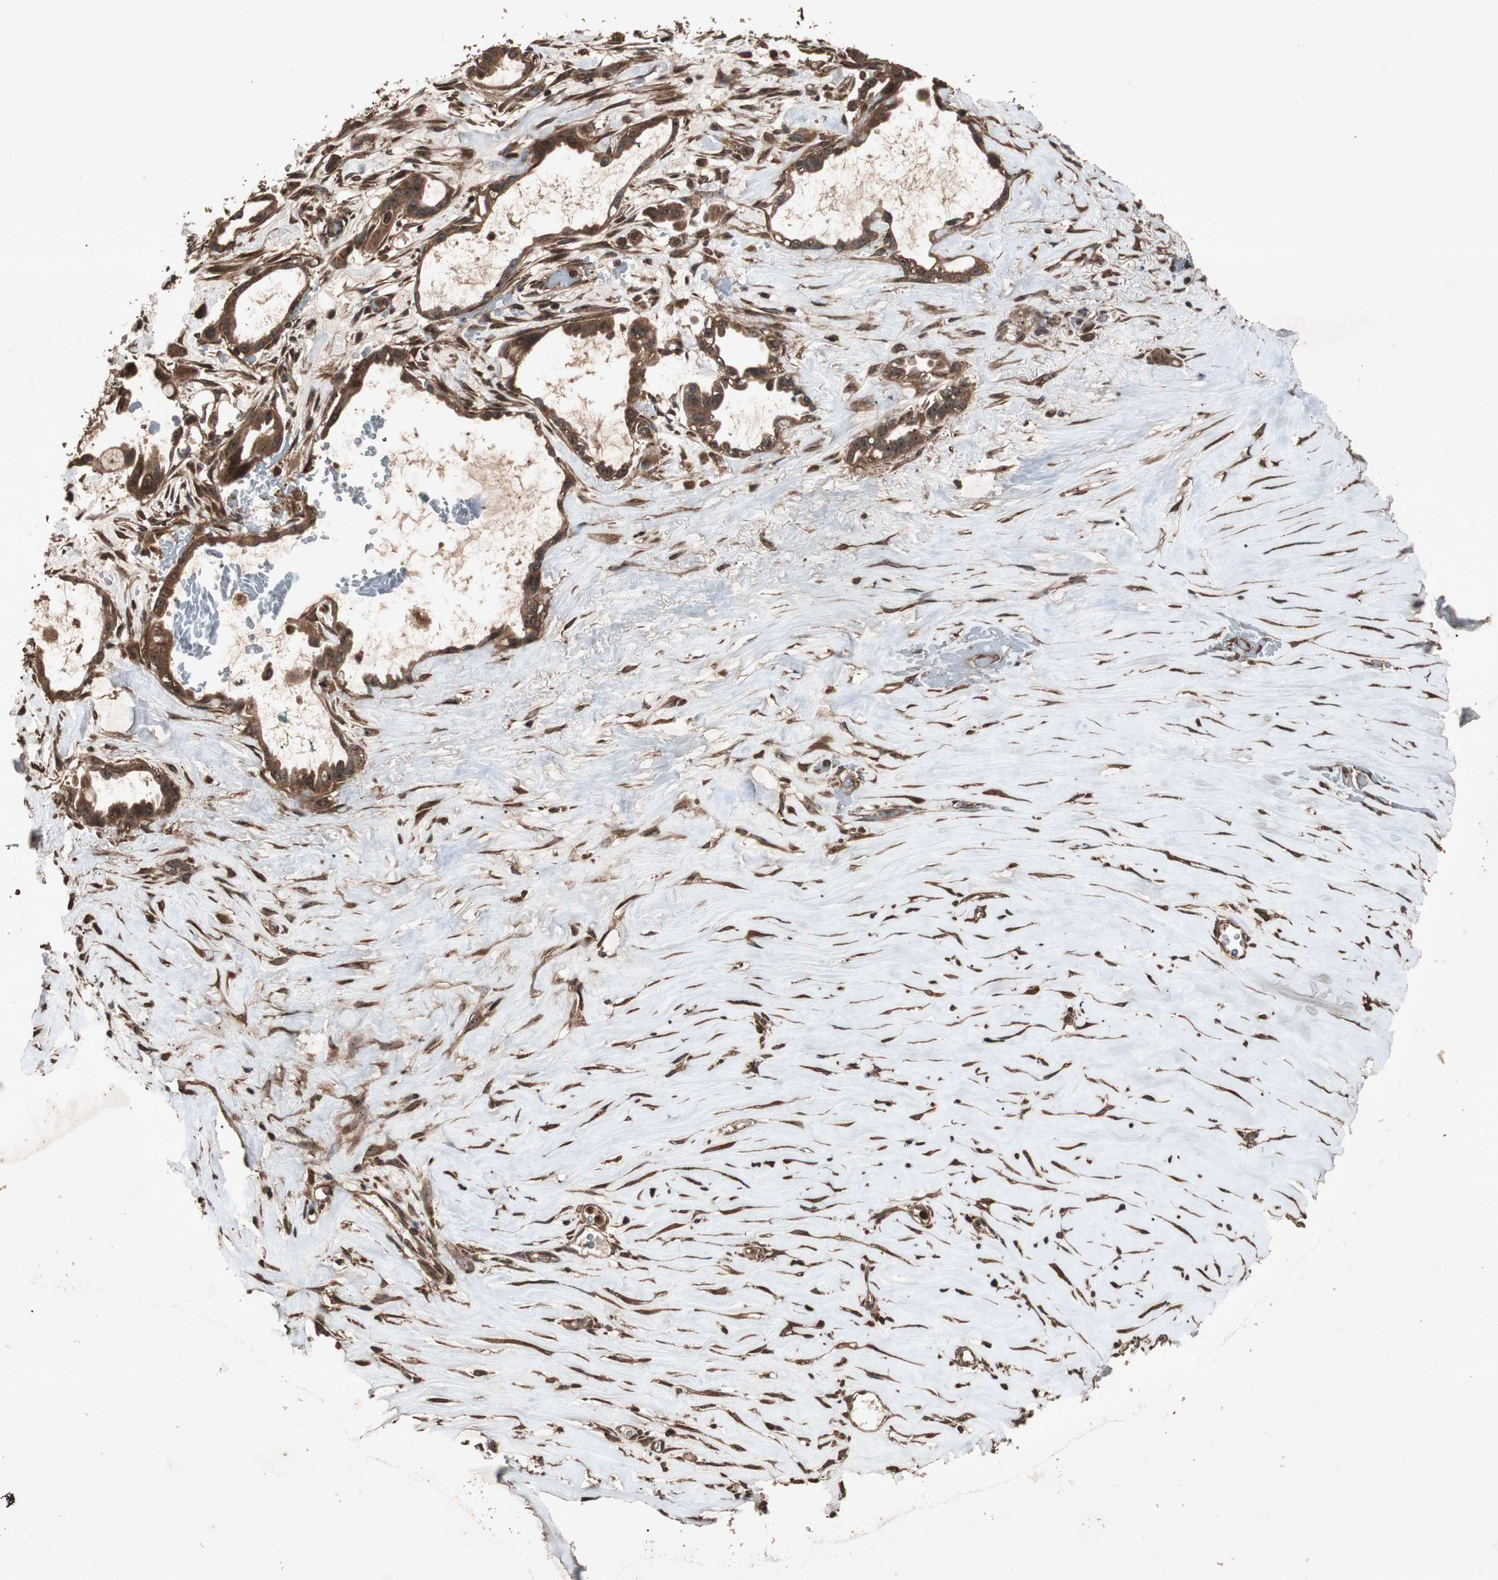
{"staining": {"intensity": "strong", "quantity": ">75%", "location": "cytoplasmic/membranous"}, "tissue": "liver cancer", "cell_type": "Tumor cells", "image_type": "cancer", "snomed": [{"axis": "morphology", "description": "Cholangiocarcinoma"}, {"axis": "topography", "description": "Liver"}], "caption": "Liver cancer (cholangiocarcinoma) stained with immunohistochemistry (IHC) reveals strong cytoplasmic/membranous positivity in about >75% of tumor cells.", "gene": "LAMTOR5", "patient": {"sex": "female", "age": 65}}